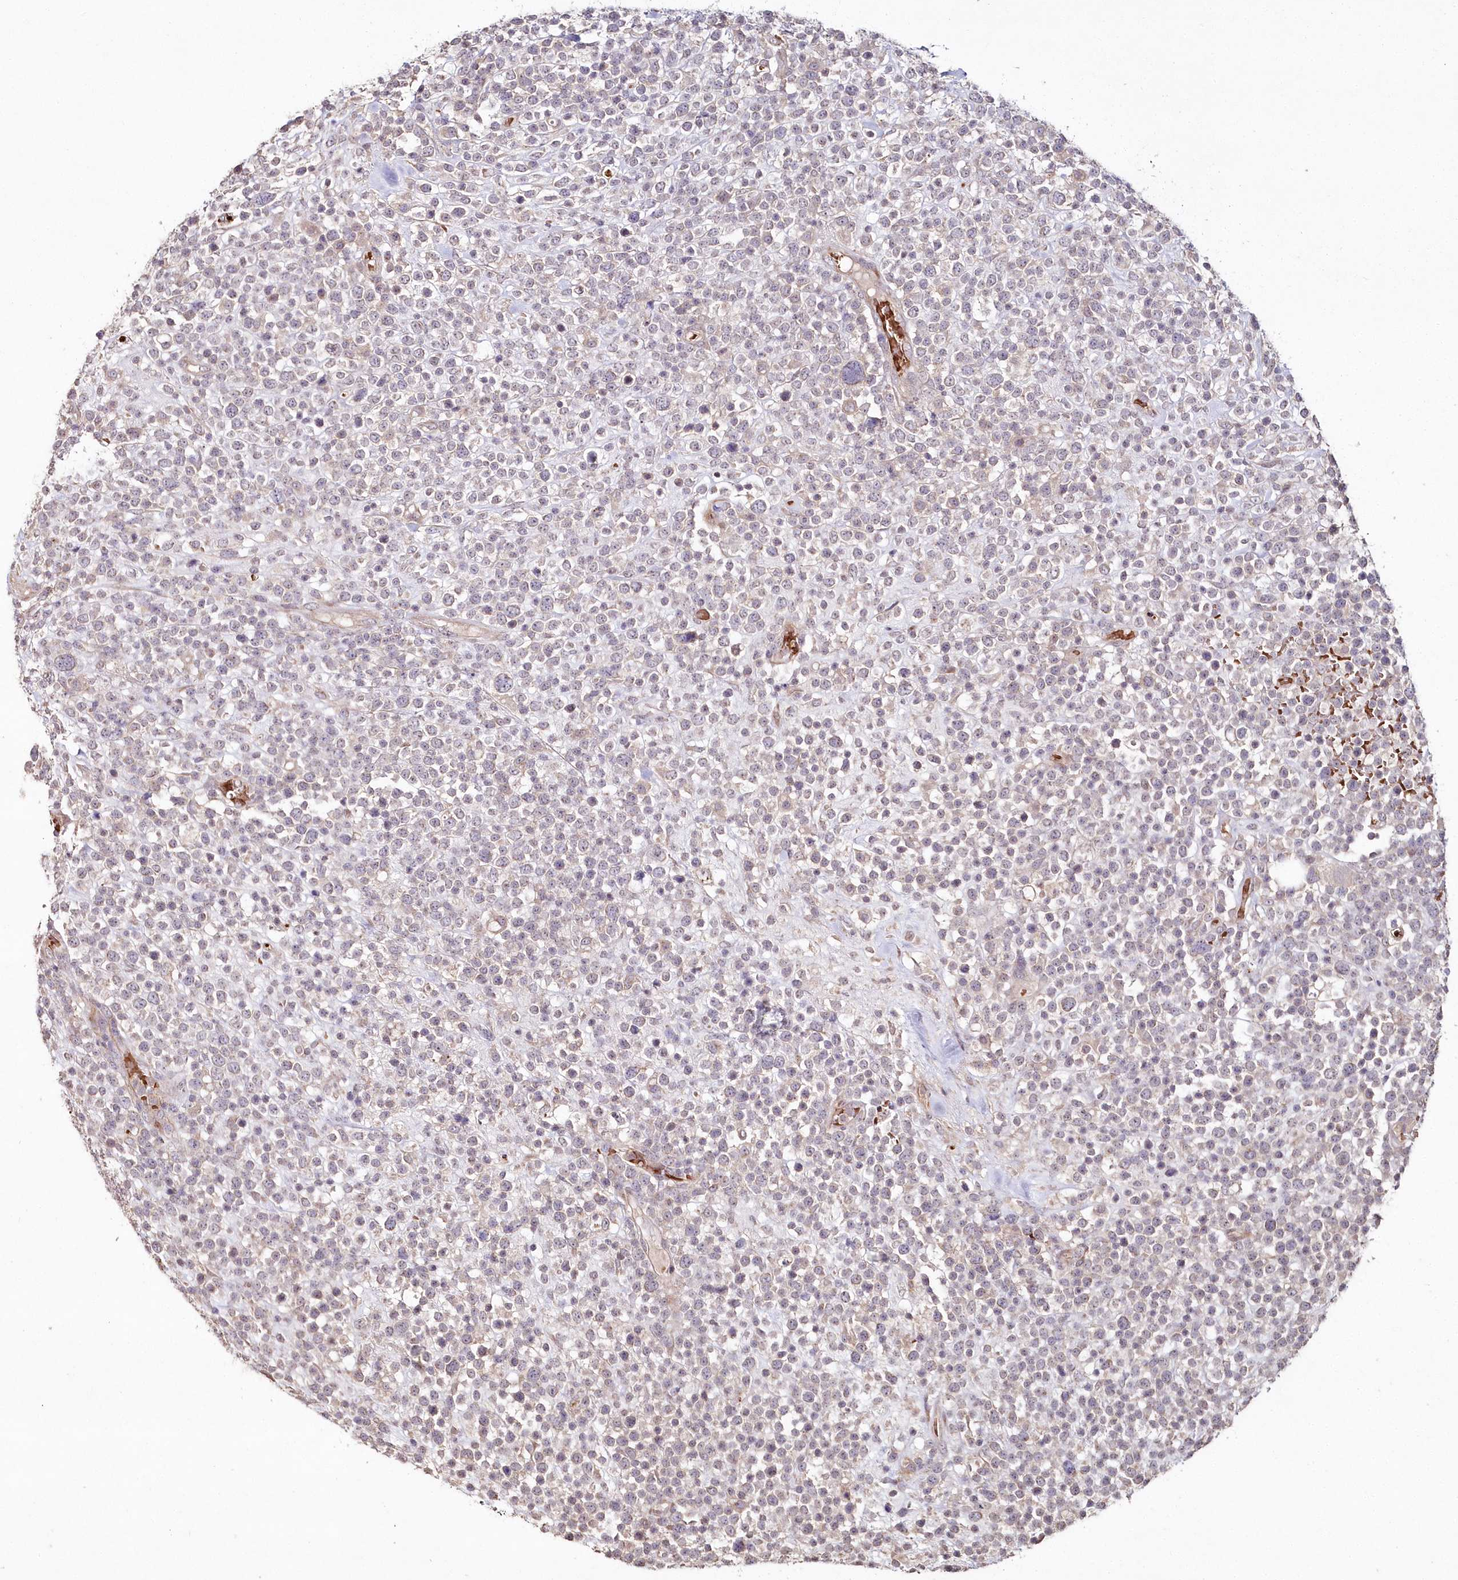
{"staining": {"intensity": "weak", "quantity": "<25%", "location": "cytoplasmic/membranous"}, "tissue": "lymphoma", "cell_type": "Tumor cells", "image_type": "cancer", "snomed": [{"axis": "morphology", "description": "Malignant lymphoma, non-Hodgkin's type, High grade"}, {"axis": "topography", "description": "Colon"}], "caption": "Photomicrograph shows no significant protein positivity in tumor cells of high-grade malignant lymphoma, non-Hodgkin's type. (DAB (3,3'-diaminobenzidine) immunohistochemistry visualized using brightfield microscopy, high magnification).", "gene": "HYCC2", "patient": {"sex": "female", "age": 53}}